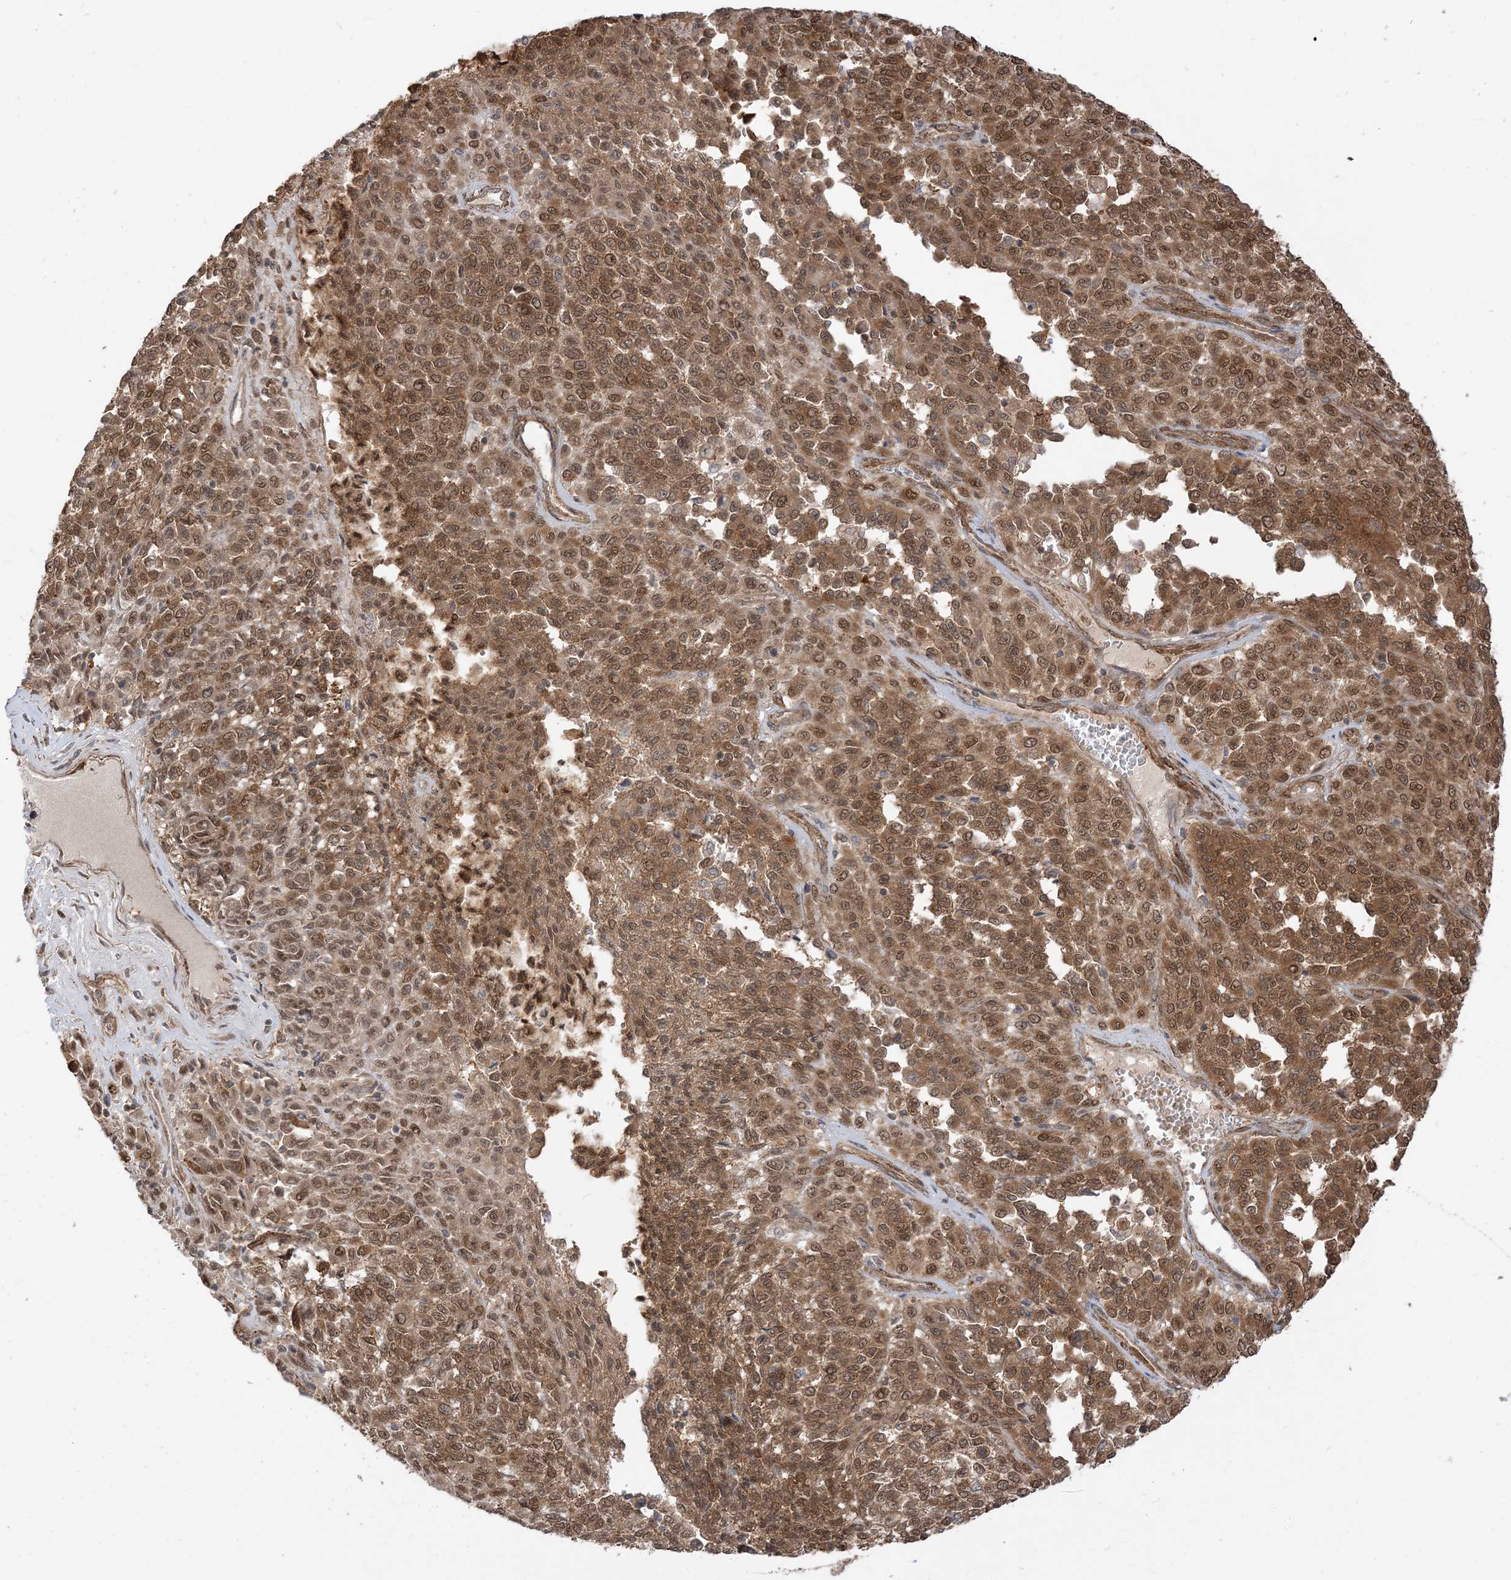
{"staining": {"intensity": "moderate", "quantity": ">75%", "location": "cytoplasmic/membranous,nuclear"}, "tissue": "melanoma", "cell_type": "Tumor cells", "image_type": "cancer", "snomed": [{"axis": "morphology", "description": "Malignant melanoma, Metastatic site"}, {"axis": "topography", "description": "Pancreas"}], "caption": "A medium amount of moderate cytoplasmic/membranous and nuclear expression is seen in approximately >75% of tumor cells in malignant melanoma (metastatic site) tissue.", "gene": "TBCC", "patient": {"sex": "female", "age": 30}}